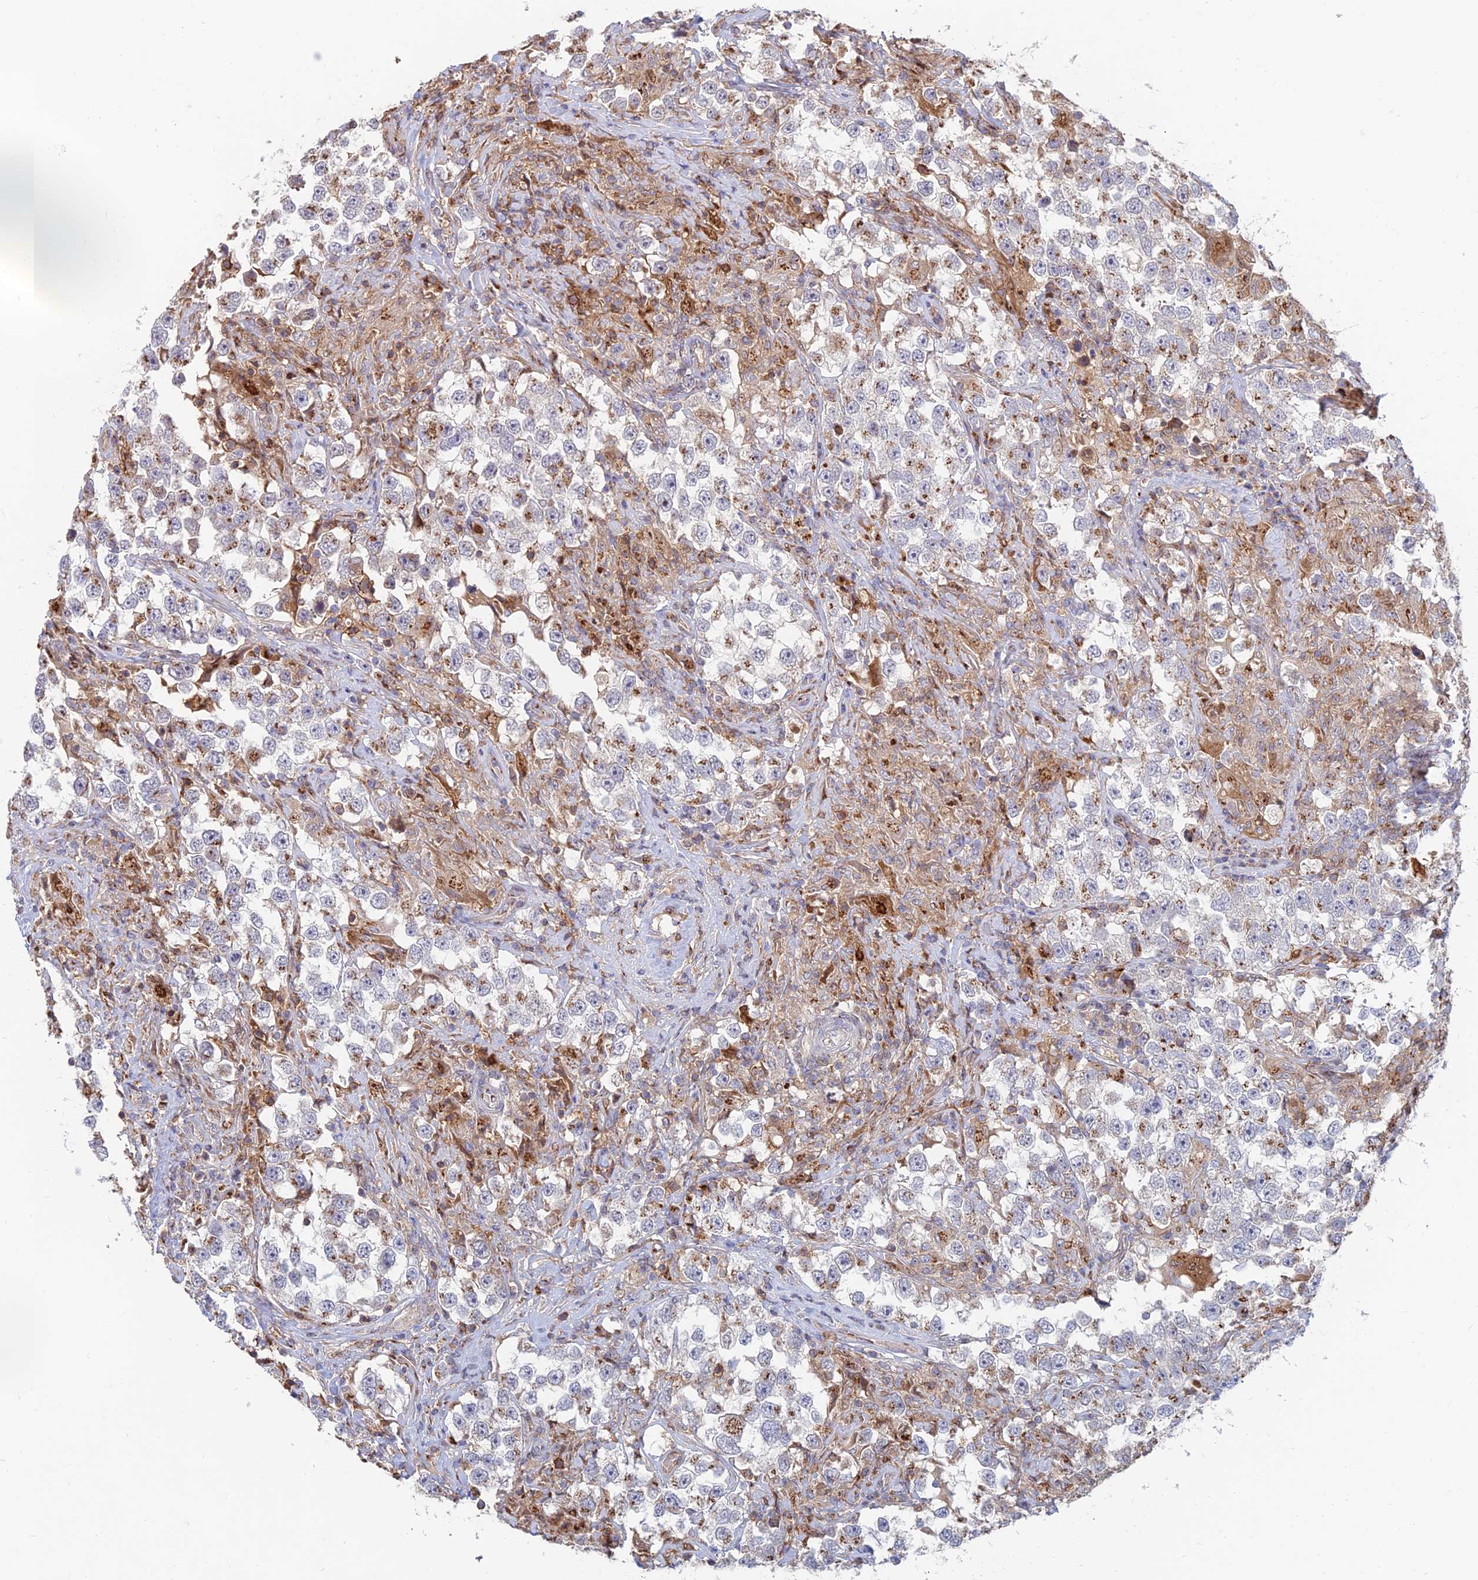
{"staining": {"intensity": "moderate", "quantity": "<25%", "location": "cytoplasmic/membranous"}, "tissue": "testis cancer", "cell_type": "Tumor cells", "image_type": "cancer", "snomed": [{"axis": "morphology", "description": "Seminoma, NOS"}, {"axis": "topography", "description": "Testis"}], "caption": "Immunohistochemical staining of testis cancer (seminoma) reveals moderate cytoplasmic/membranous protein staining in about <25% of tumor cells. Using DAB (brown) and hematoxylin (blue) stains, captured at high magnification using brightfield microscopy.", "gene": "HS2ST1", "patient": {"sex": "male", "age": 46}}